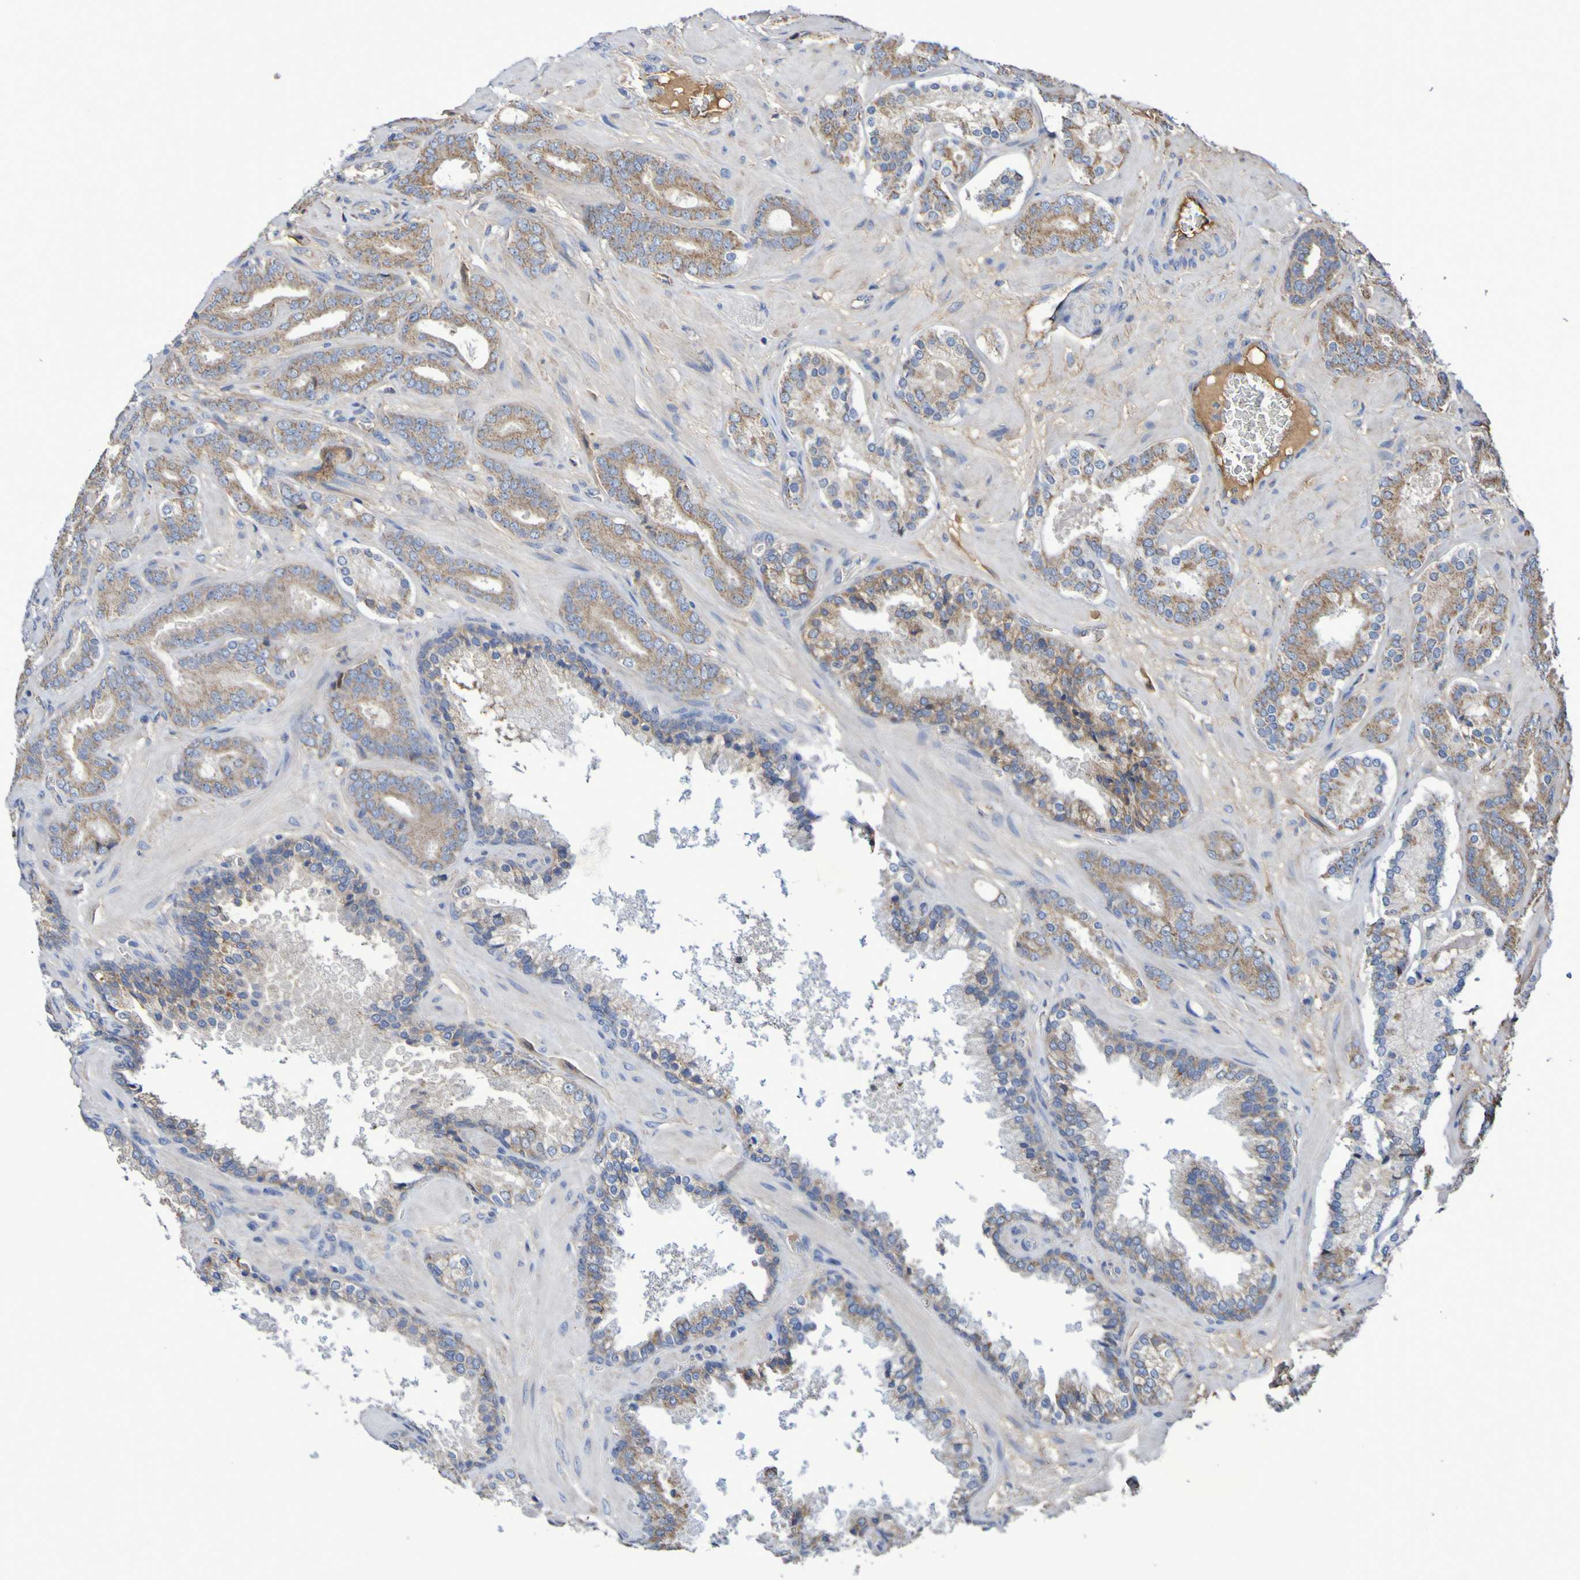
{"staining": {"intensity": "weak", "quantity": ">75%", "location": "cytoplasmic/membranous"}, "tissue": "prostate cancer", "cell_type": "Tumor cells", "image_type": "cancer", "snomed": [{"axis": "morphology", "description": "Adenocarcinoma, Low grade"}, {"axis": "topography", "description": "Prostate"}], "caption": "This micrograph displays prostate adenocarcinoma (low-grade) stained with IHC to label a protein in brown. The cytoplasmic/membranous of tumor cells show weak positivity for the protein. Nuclei are counter-stained blue.", "gene": "CNTN2", "patient": {"sex": "male", "age": 63}}